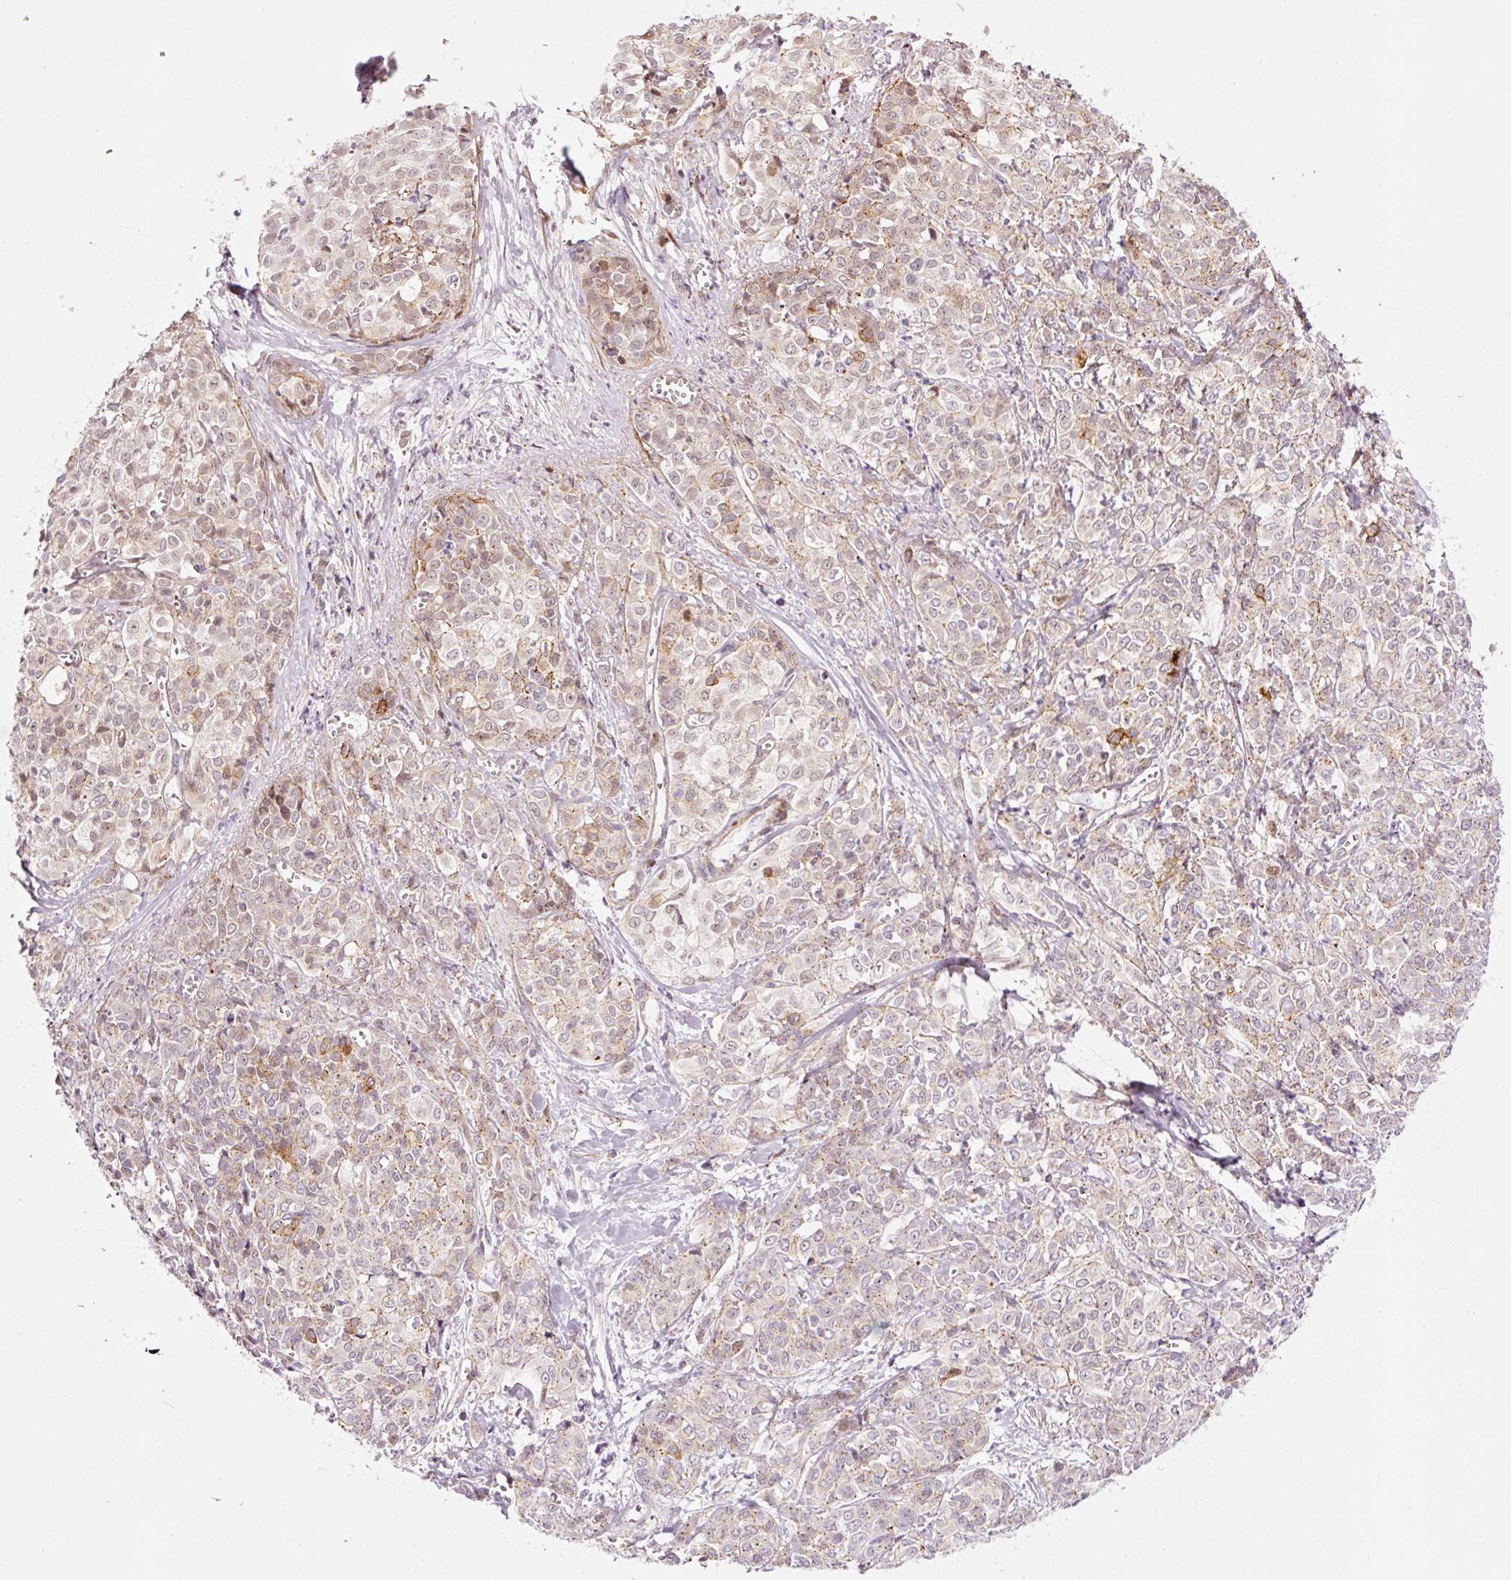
{"staining": {"intensity": "moderate", "quantity": "<25%", "location": "cytoplasmic/membranous"}, "tissue": "liver cancer", "cell_type": "Tumor cells", "image_type": "cancer", "snomed": [{"axis": "morphology", "description": "Cholangiocarcinoma"}, {"axis": "topography", "description": "Liver"}], "caption": "This micrograph displays immunohistochemistry (IHC) staining of human liver cancer, with low moderate cytoplasmic/membranous expression in about <25% of tumor cells.", "gene": "ANKRD20A1", "patient": {"sex": "female", "age": 77}}